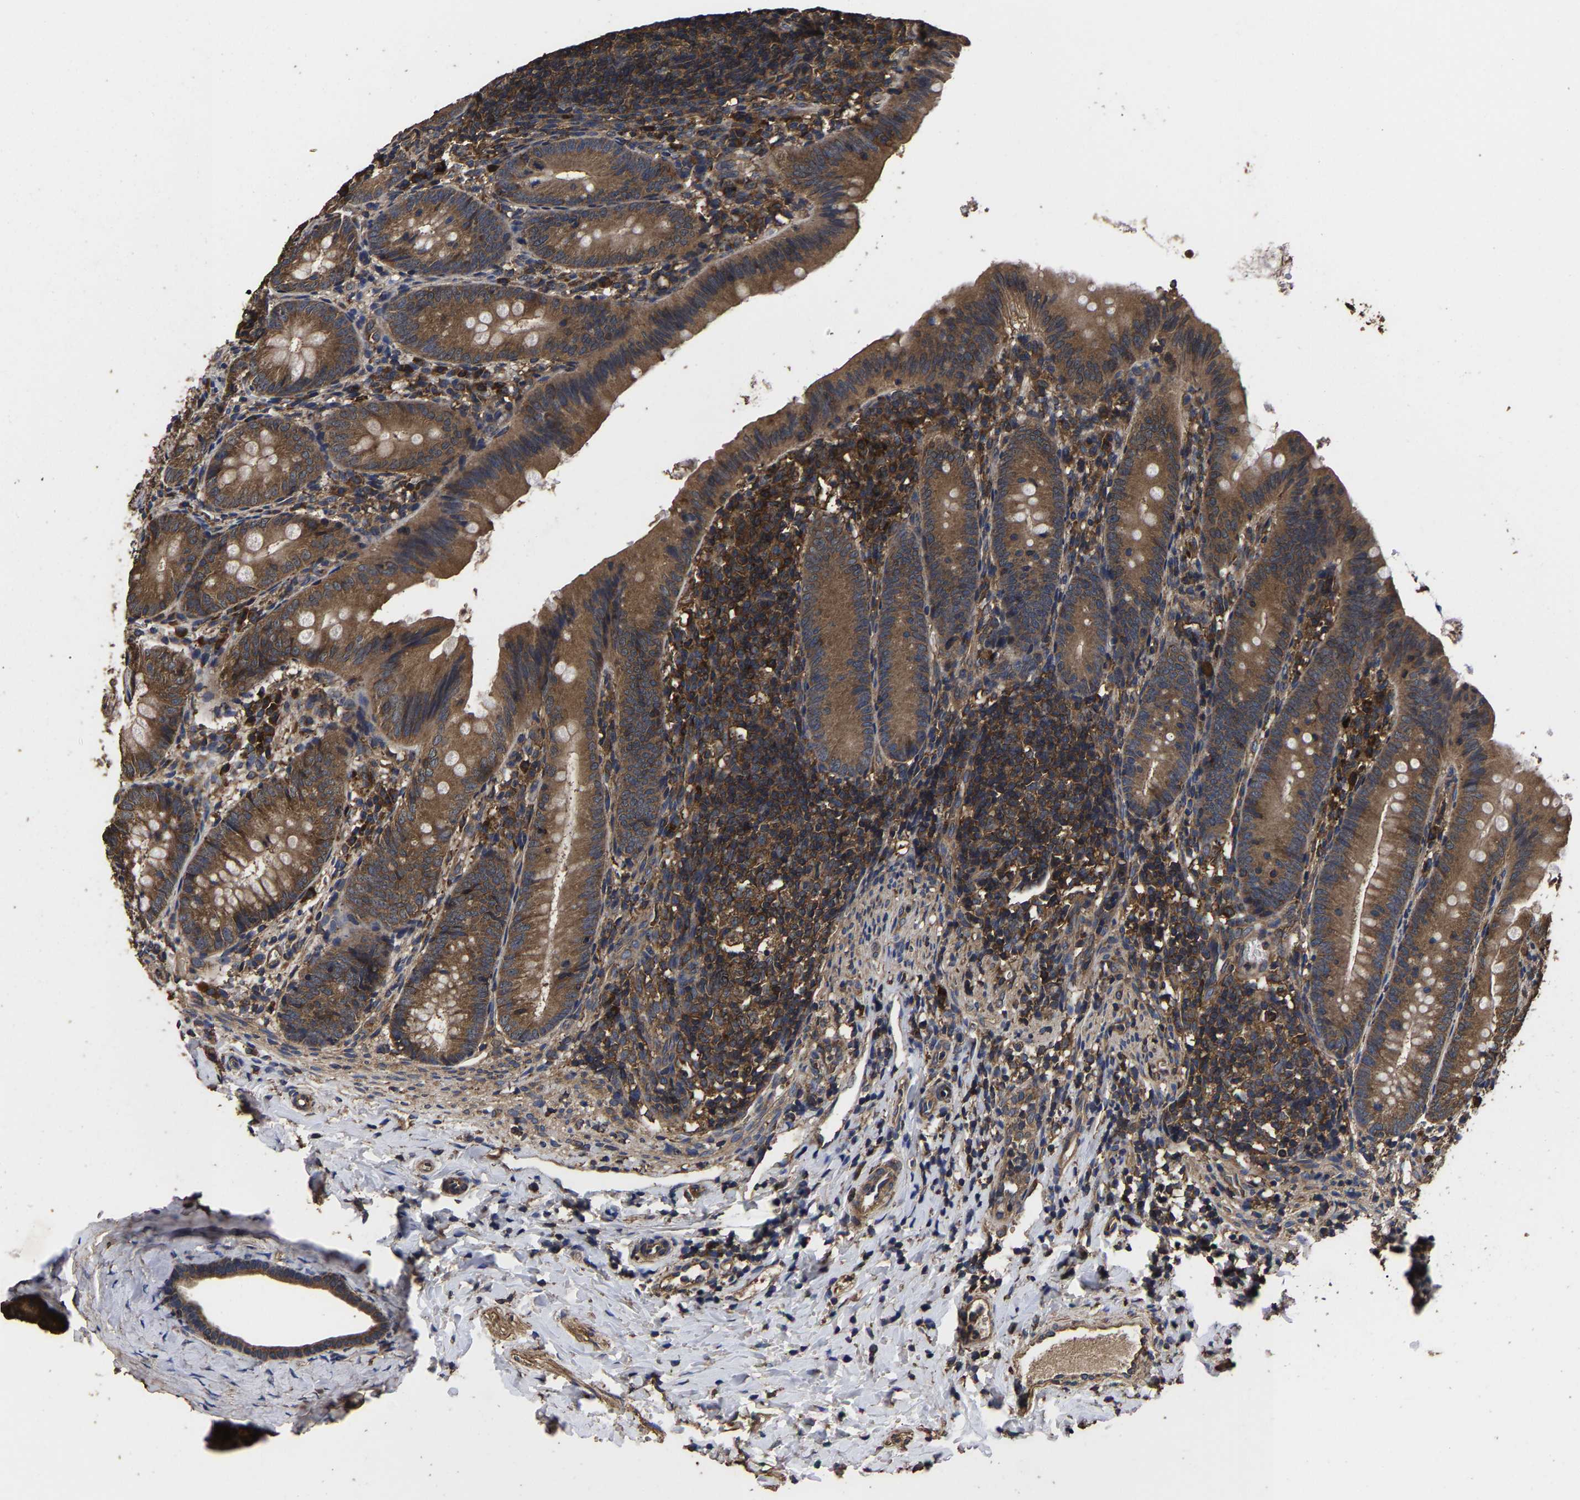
{"staining": {"intensity": "moderate", "quantity": ">75%", "location": "cytoplasmic/membranous"}, "tissue": "appendix", "cell_type": "Glandular cells", "image_type": "normal", "snomed": [{"axis": "morphology", "description": "Normal tissue, NOS"}, {"axis": "topography", "description": "Appendix"}], "caption": "A high-resolution histopathology image shows immunohistochemistry staining of normal appendix, which shows moderate cytoplasmic/membranous positivity in approximately >75% of glandular cells. Nuclei are stained in blue.", "gene": "ITCH", "patient": {"sex": "male", "age": 1}}